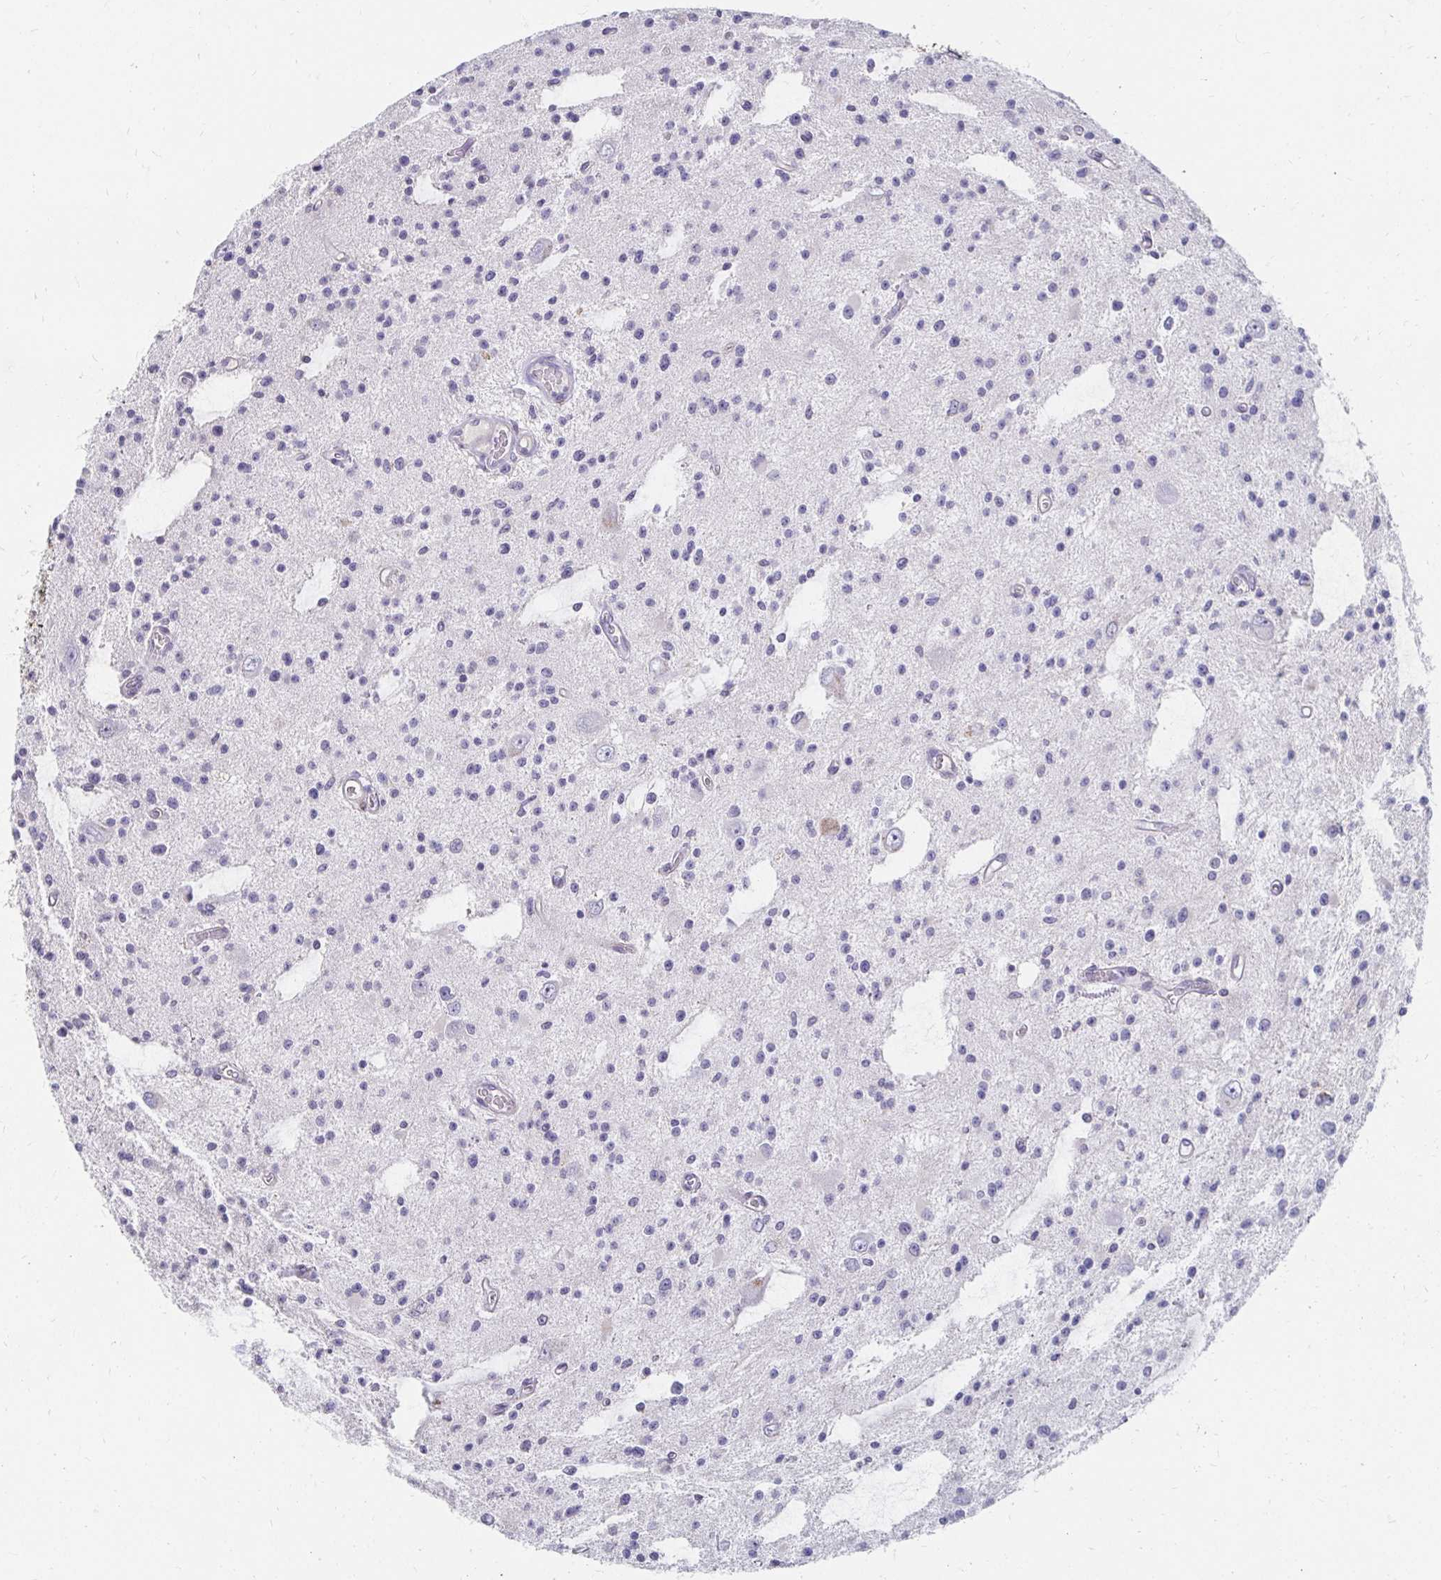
{"staining": {"intensity": "negative", "quantity": "none", "location": "none"}, "tissue": "glioma", "cell_type": "Tumor cells", "image_type": "cancer", "snomed": [{"axis": "morphology", "description": "Glioma, malignant, Low grade"}, {"axis": "topography", "description": "Brain"}], "caption": "IHC of human glioma displays no staining in tumor cells. (Brightfield microscopy of DAB IHC at high magnification).", "gene": "GK2", "patient": {"sex": "male", "age": 43}}